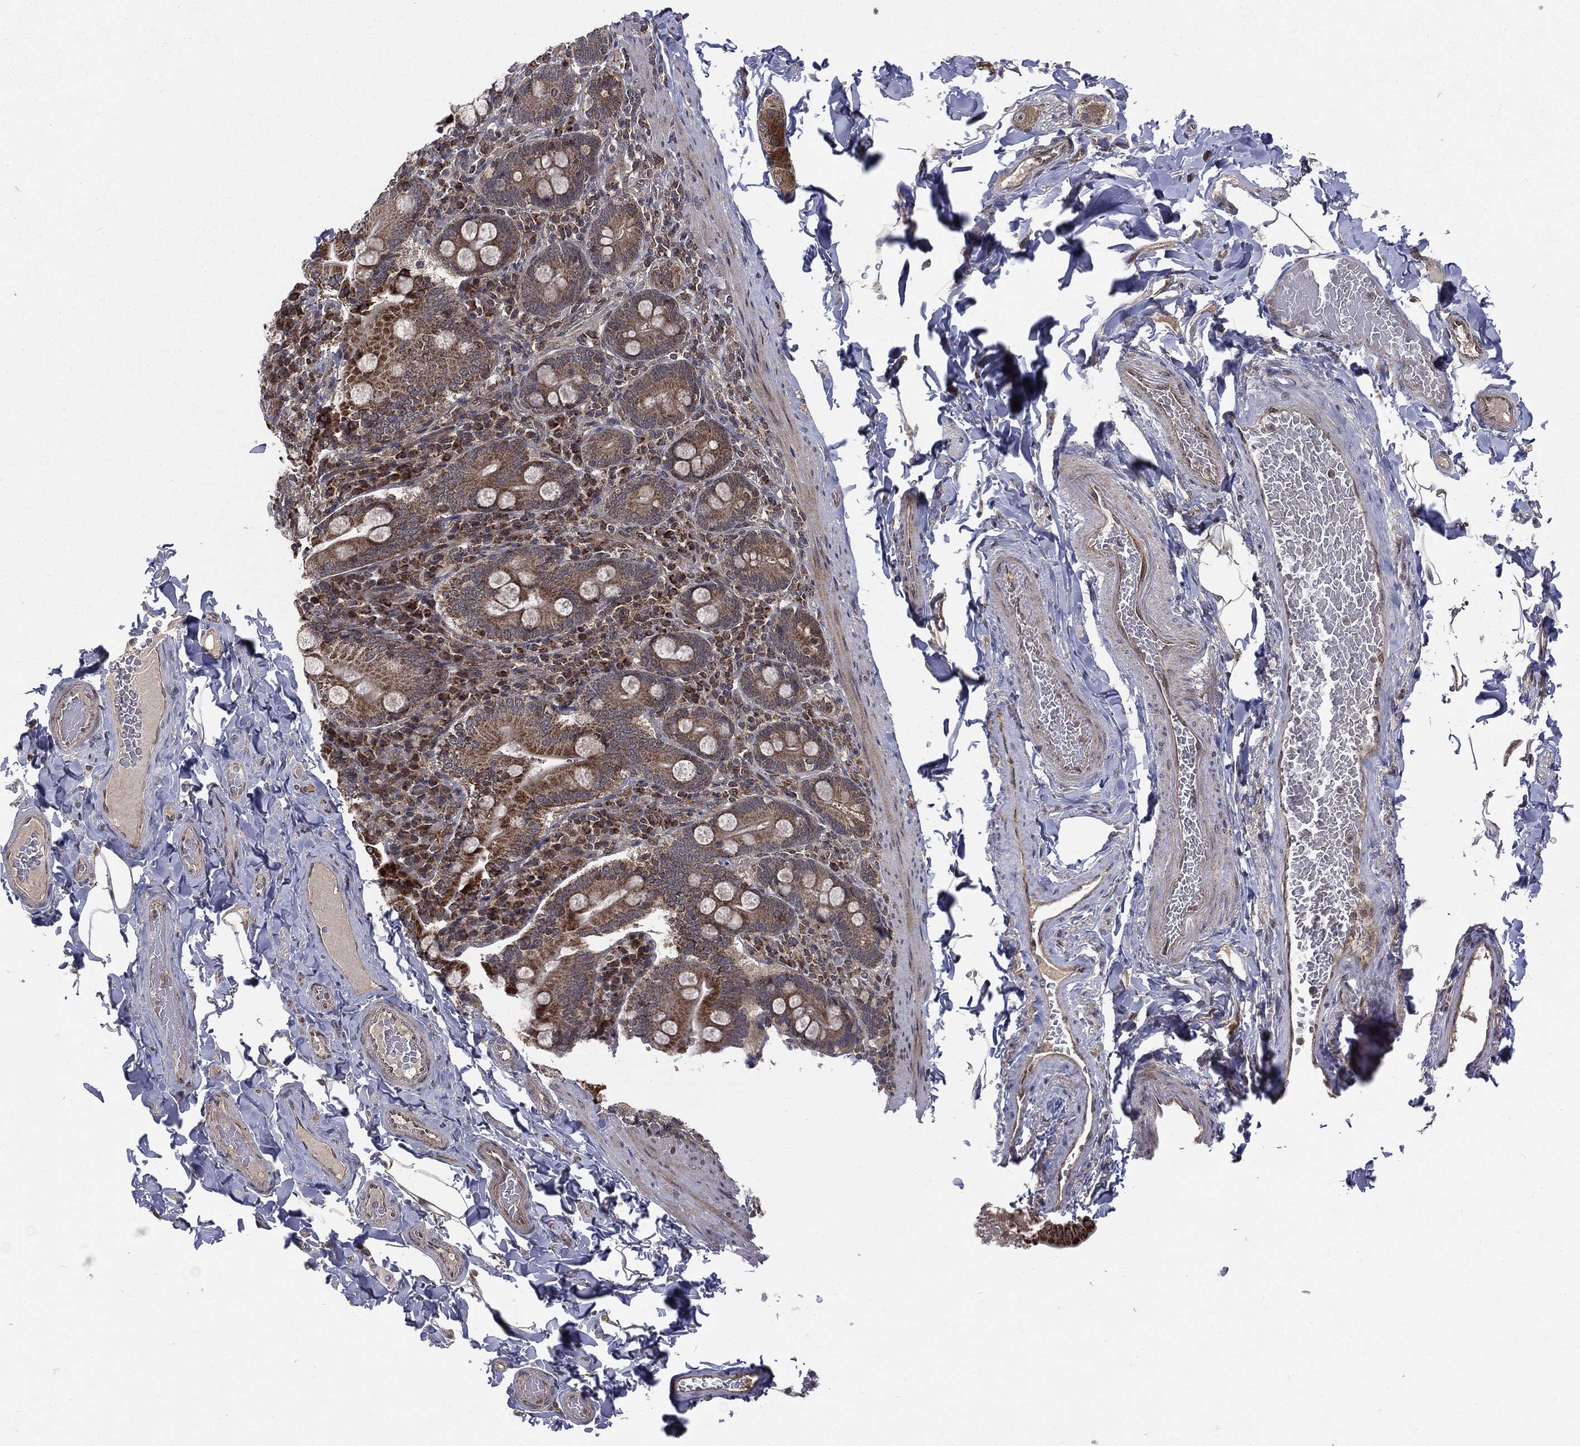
{"staining": {"intensity": "negative", "quantity": "none", "location": "none"}, "tissue": "soft tissue", "cell_type": "Fibroblasts", "image_type": "normal", "snomed": [{"axis": "morphology", "description": "Normal tissue, NOS"}, {"axis": "topography", "description": "Smooth muscle"}, {"axis": "topography", "description": "Duodenum"}, {"axis": "topography", "description": "Peripheral nerve tissue"}], "caption": "Fibroblasts show no significant positivity in normal soft tissue. (Immunohistochemistry (ihc), brightfield microscopy, high magnification).", "gene": "PTPA", "patient": {"sex": "female", "age": 61}}